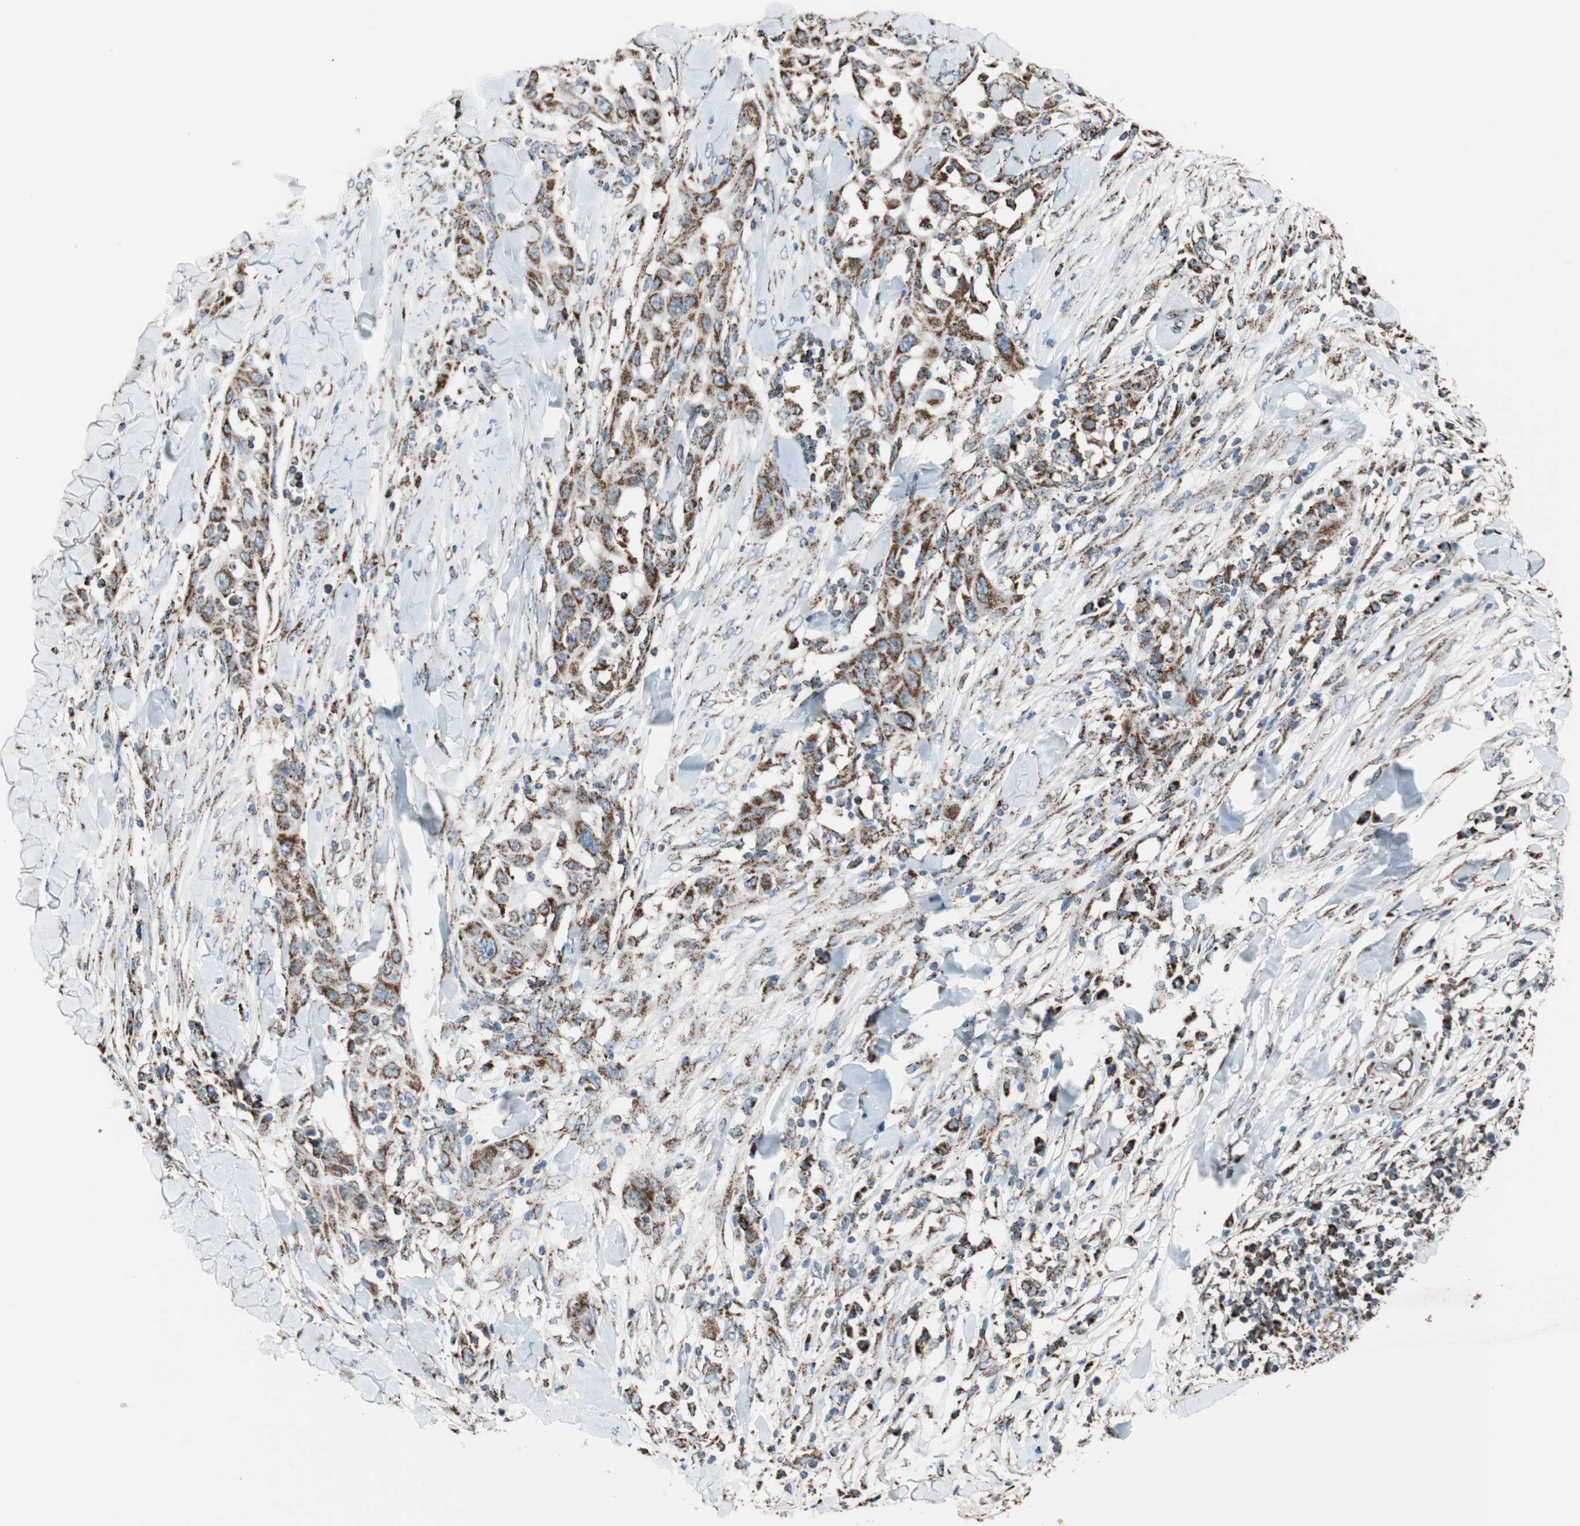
{"staining": {"intensity": "strong", "quantity": ">75%", "location": "cytoplasmic/membranous"}, "tissue": "skin cancer", "cell_type": "Tumor cells", "image_type": "cancer", "snomed": [{"axis": "morphology", "description": "Squamous cell carcinoma, NOS"}, {"axis": "topography", "description": "Skin"}], "caption": "Strong cytoplasmic/membranous staining is seen in about >75% of tumor cells in skin cancer (squamous cell carcinoma). (brown staining indicates protein expression, while blue staining denotes nuclei).", "gene": "PCSK4", "patient": {"sex": "male", "age": 24}}